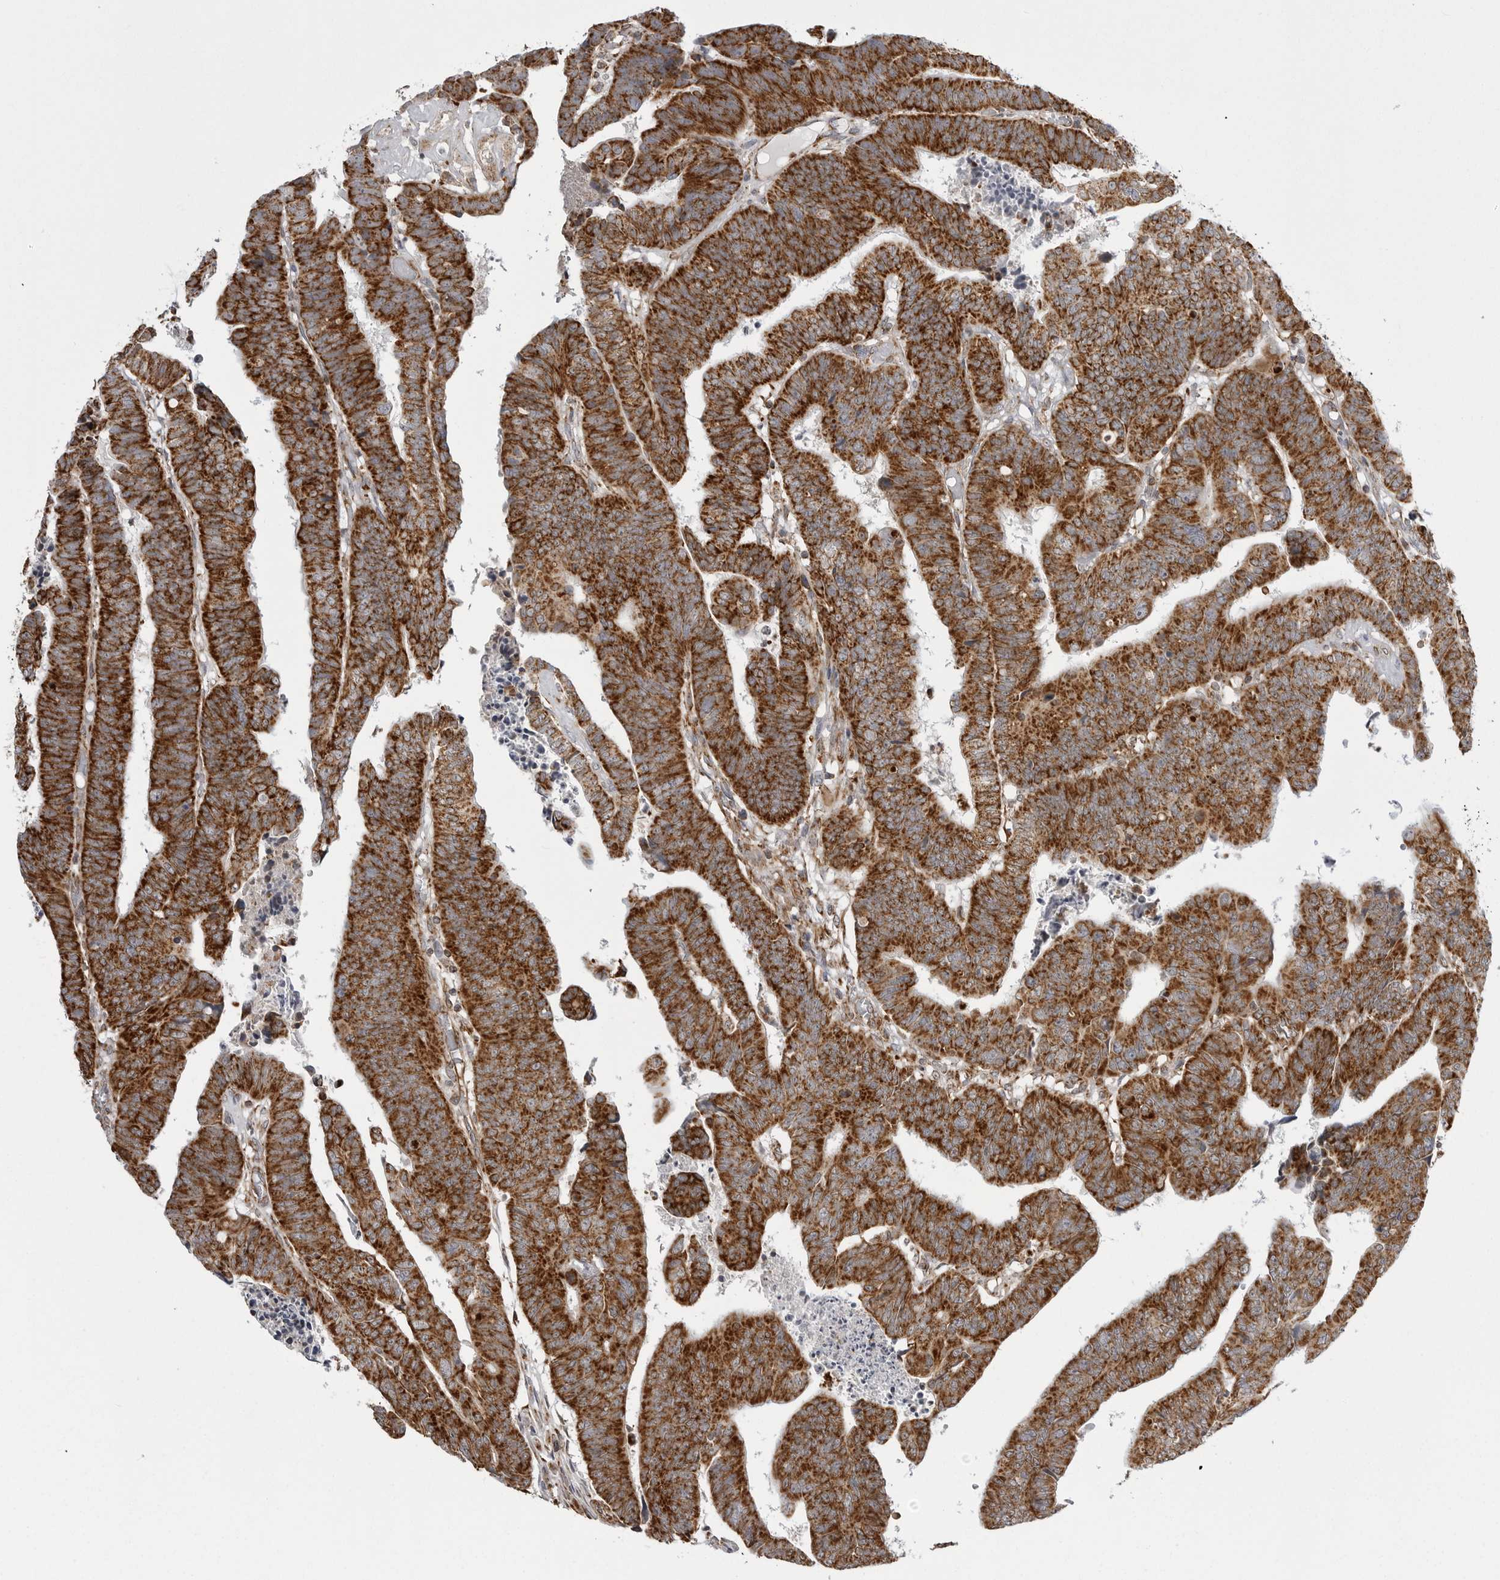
{"staining": {"intensity": "strong", "quantity": ">75%", "location": "cytoplasmic/membranous"}, "tissue": "colorectal cancer", "cell_type": "Tumor cells", "image_type": "cancer", "snomed": [{"axis": "morphology", "description": "Adenocarcinoma, NOS"}, {"axis": "topography", "description": "Rectum"}], "caption": "A high-resolution image shows immunohistochemistry (IHC) staining of colorectal cancer, which exhibits strong cytoplasmic/membranous positivity in approximately >75% of tumor cells. The staining was performed using DAB, with brown indicating positive protein expression. Nuclei are stained blue with hematoxylin.", "gene": "FH", "patient": {"sex": "female", "age": 65}}